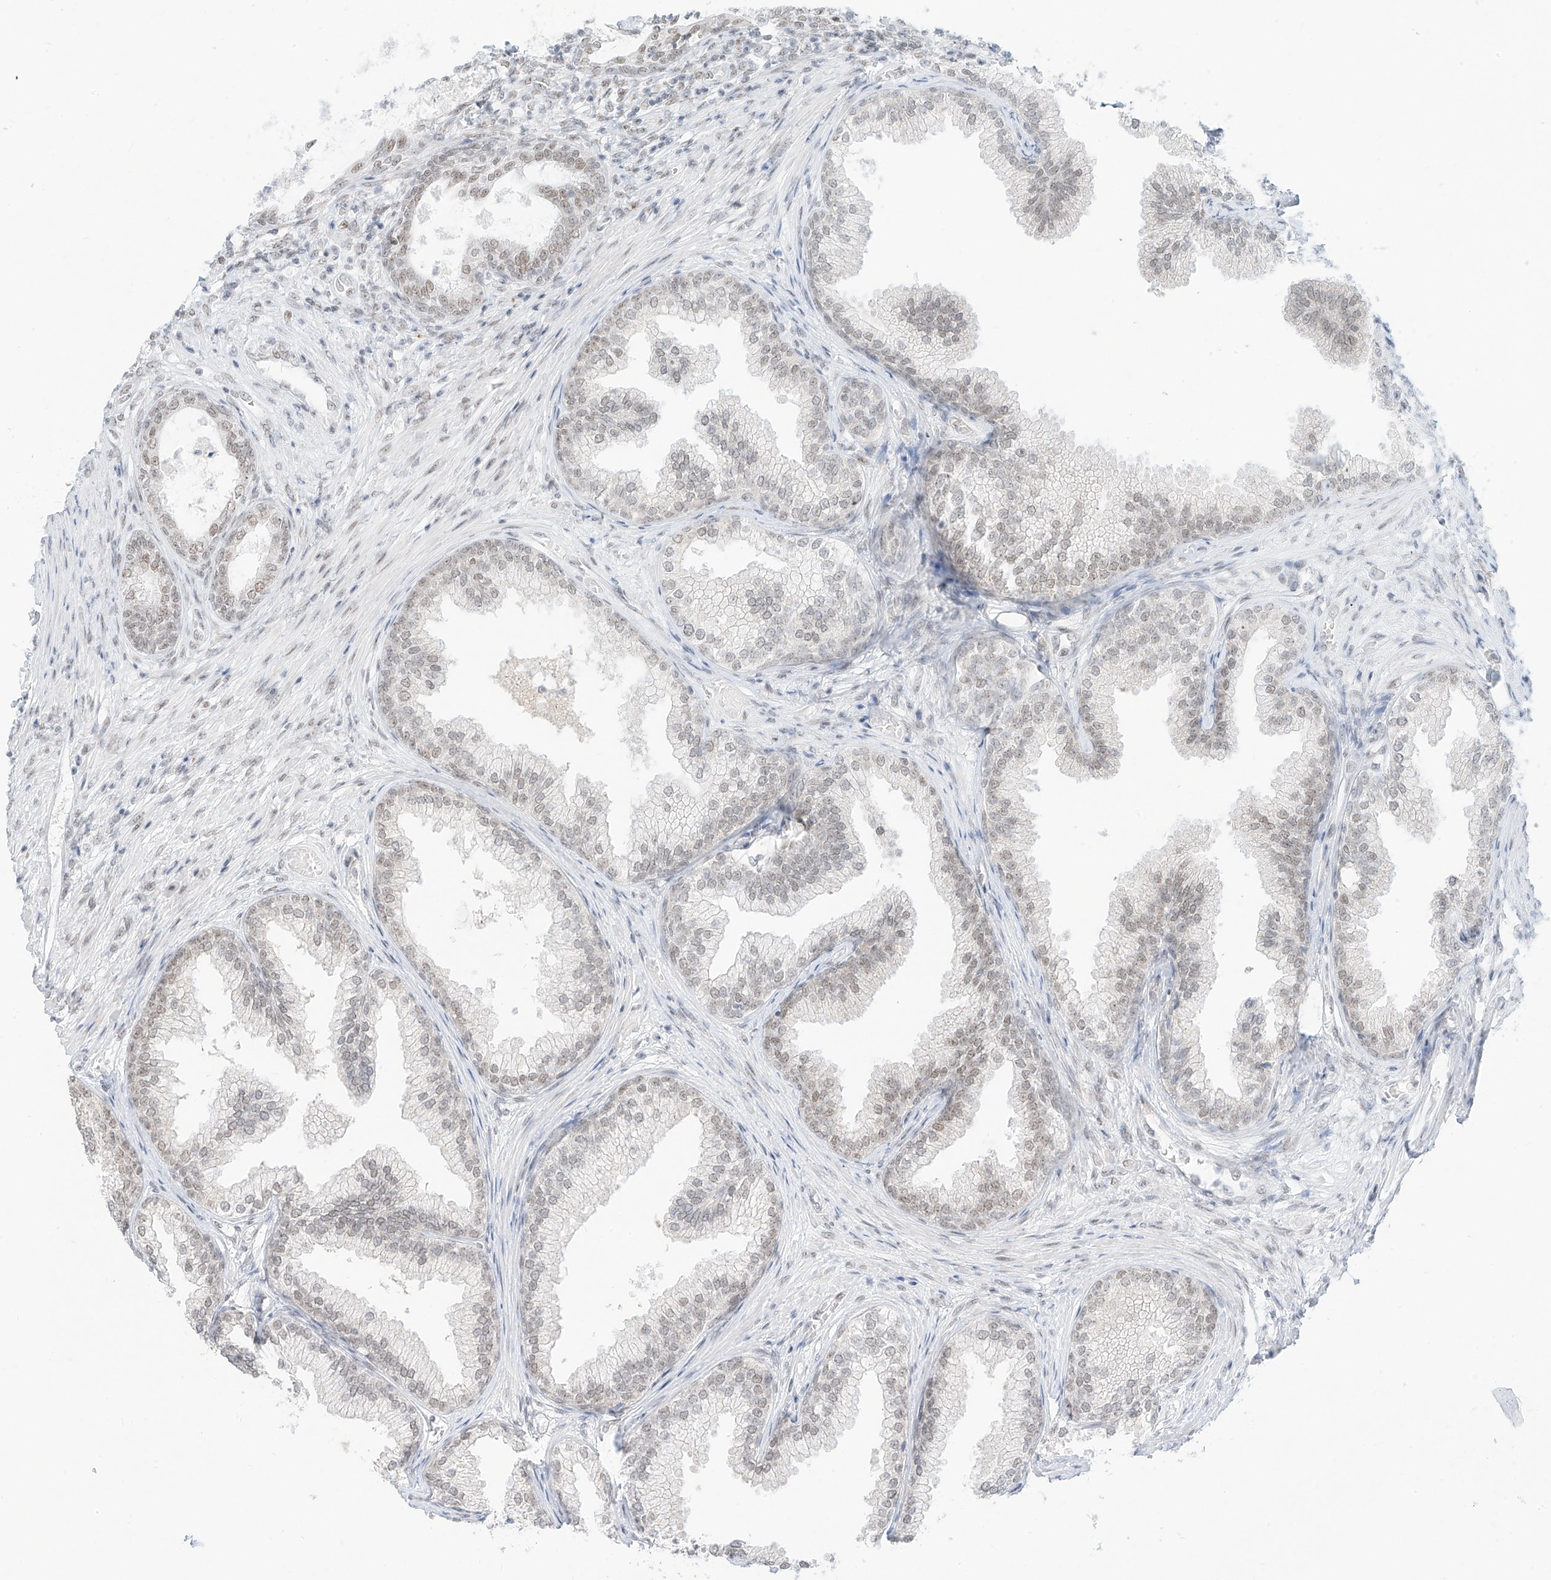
{"staining": {"intensity": "moderate", "quantity": "25%-75%", "location": "nuclear"}, "tissue": "prostate", "cell_type": "Glandular cells", "image_type": "normal", "snomed": [{"axis": "morphology", "description": "Normal tissue, NOS"}, {"axis": "topography", "description": "Prostate"}], "caption": "DAB (3,3'-diaminobenzidine) immunohistochemical staining of benign human prostate shows moderate nuclear protein positivity in about 25%-75% of glandular cells.", "gene": "SUPT5H", "patient": {"sex": "male", "age": 76}}